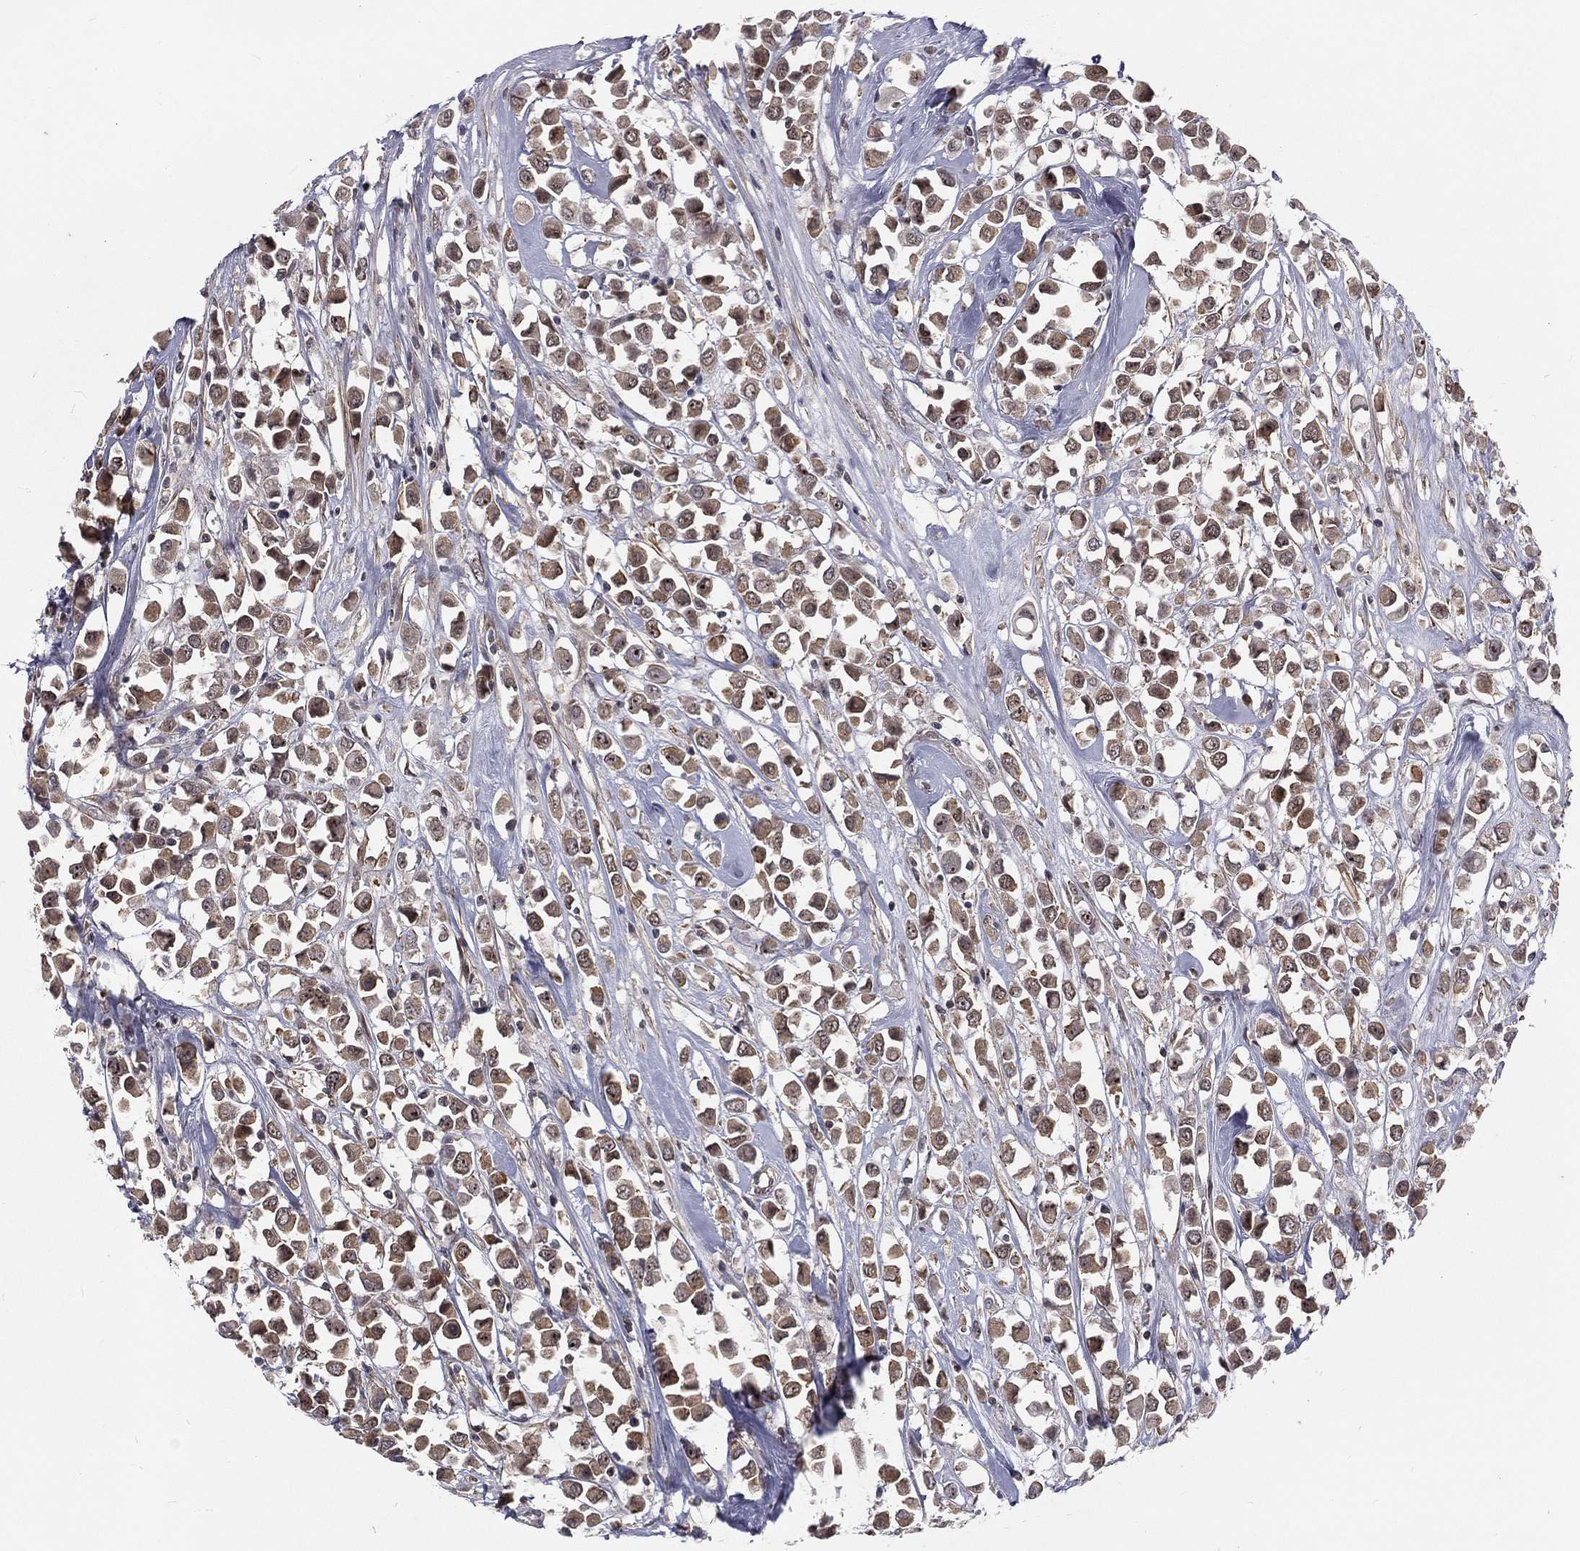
{"staining": {"intensity": "moderate", "quantity": ">75%", "location": "cytoplasmic/membranous"}, "tissue": "breast cancer", "cell_type": "Tumor cells", "image_type": "cancer", "snomed": [{"axis": "morphology", "description": "Duct carcinoma"}, {"axis": "topography", "description": "Breast"}], "caption": "IHC micrograph of neoplastic tissue: human breast cancer (infiltrating ductal carcinoma) stained using IHC displays medium levels of moderate protein expression localized specifically in the cytoplasmic/membranous of tumor cells, appearing as a cytoplasmic/membranous brown color.", "gene": "MORC2", "patient": {"sex": "female", "age": 61}}